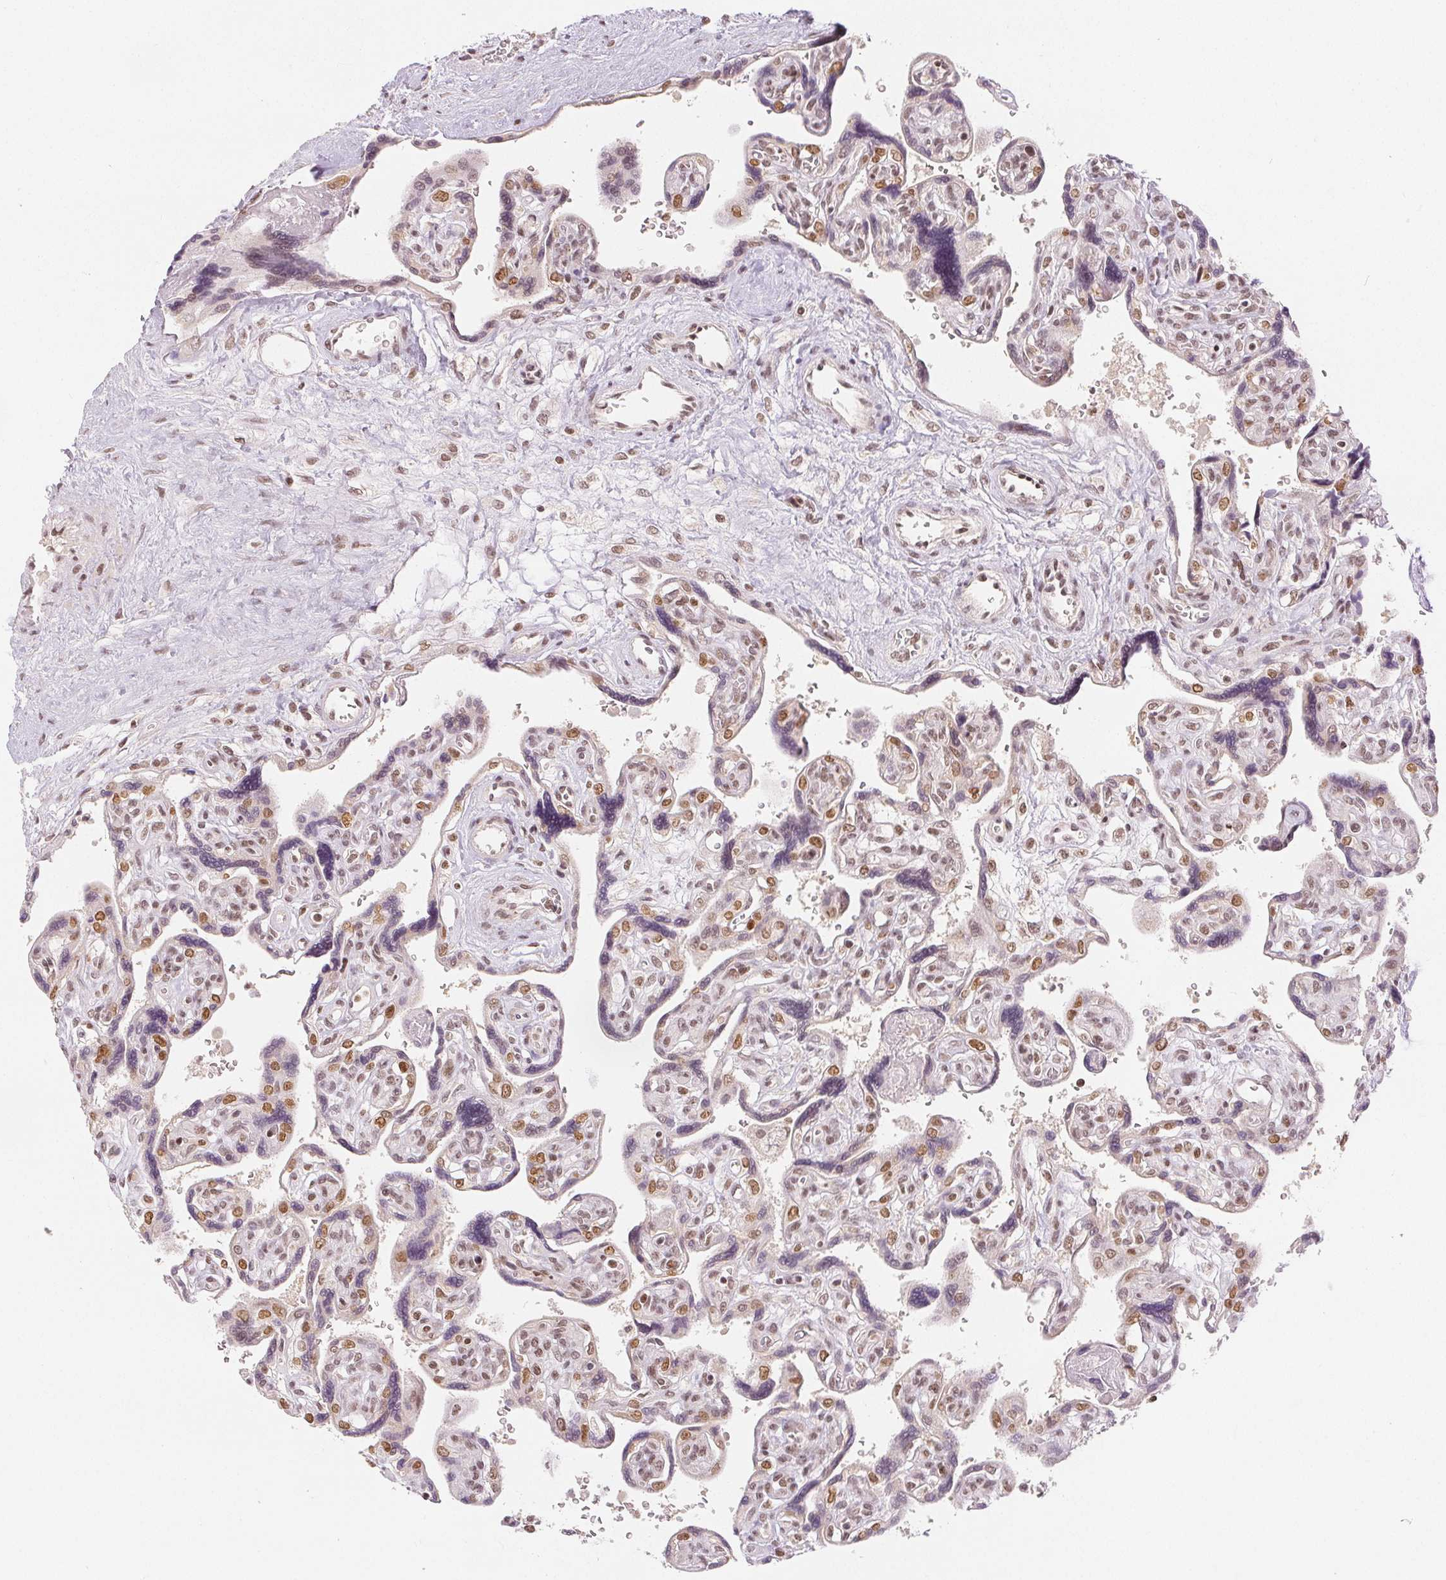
{"staining": {"intensity": "strong", "quantity": "<25%", "location": "cytoplasmic/membranous,nuclear"}, "tissue": "placenta", "cell_type": "Trophoblastic cells", "image_type": "normal", "snomed": [{"axis": "morphology", "description": "Normal tissue, NOS"}, {"axis": "topography", "description": "Placenta"}], "caption": "DAB immunohistochemical staining of benign human placenta demonstrates strong cytoplasmic/membranous,nuclear protein expression in approximately <25% of trophoblastic cells.", "gene": "DEK", "patient": {"sex": "female", "age": 39}}